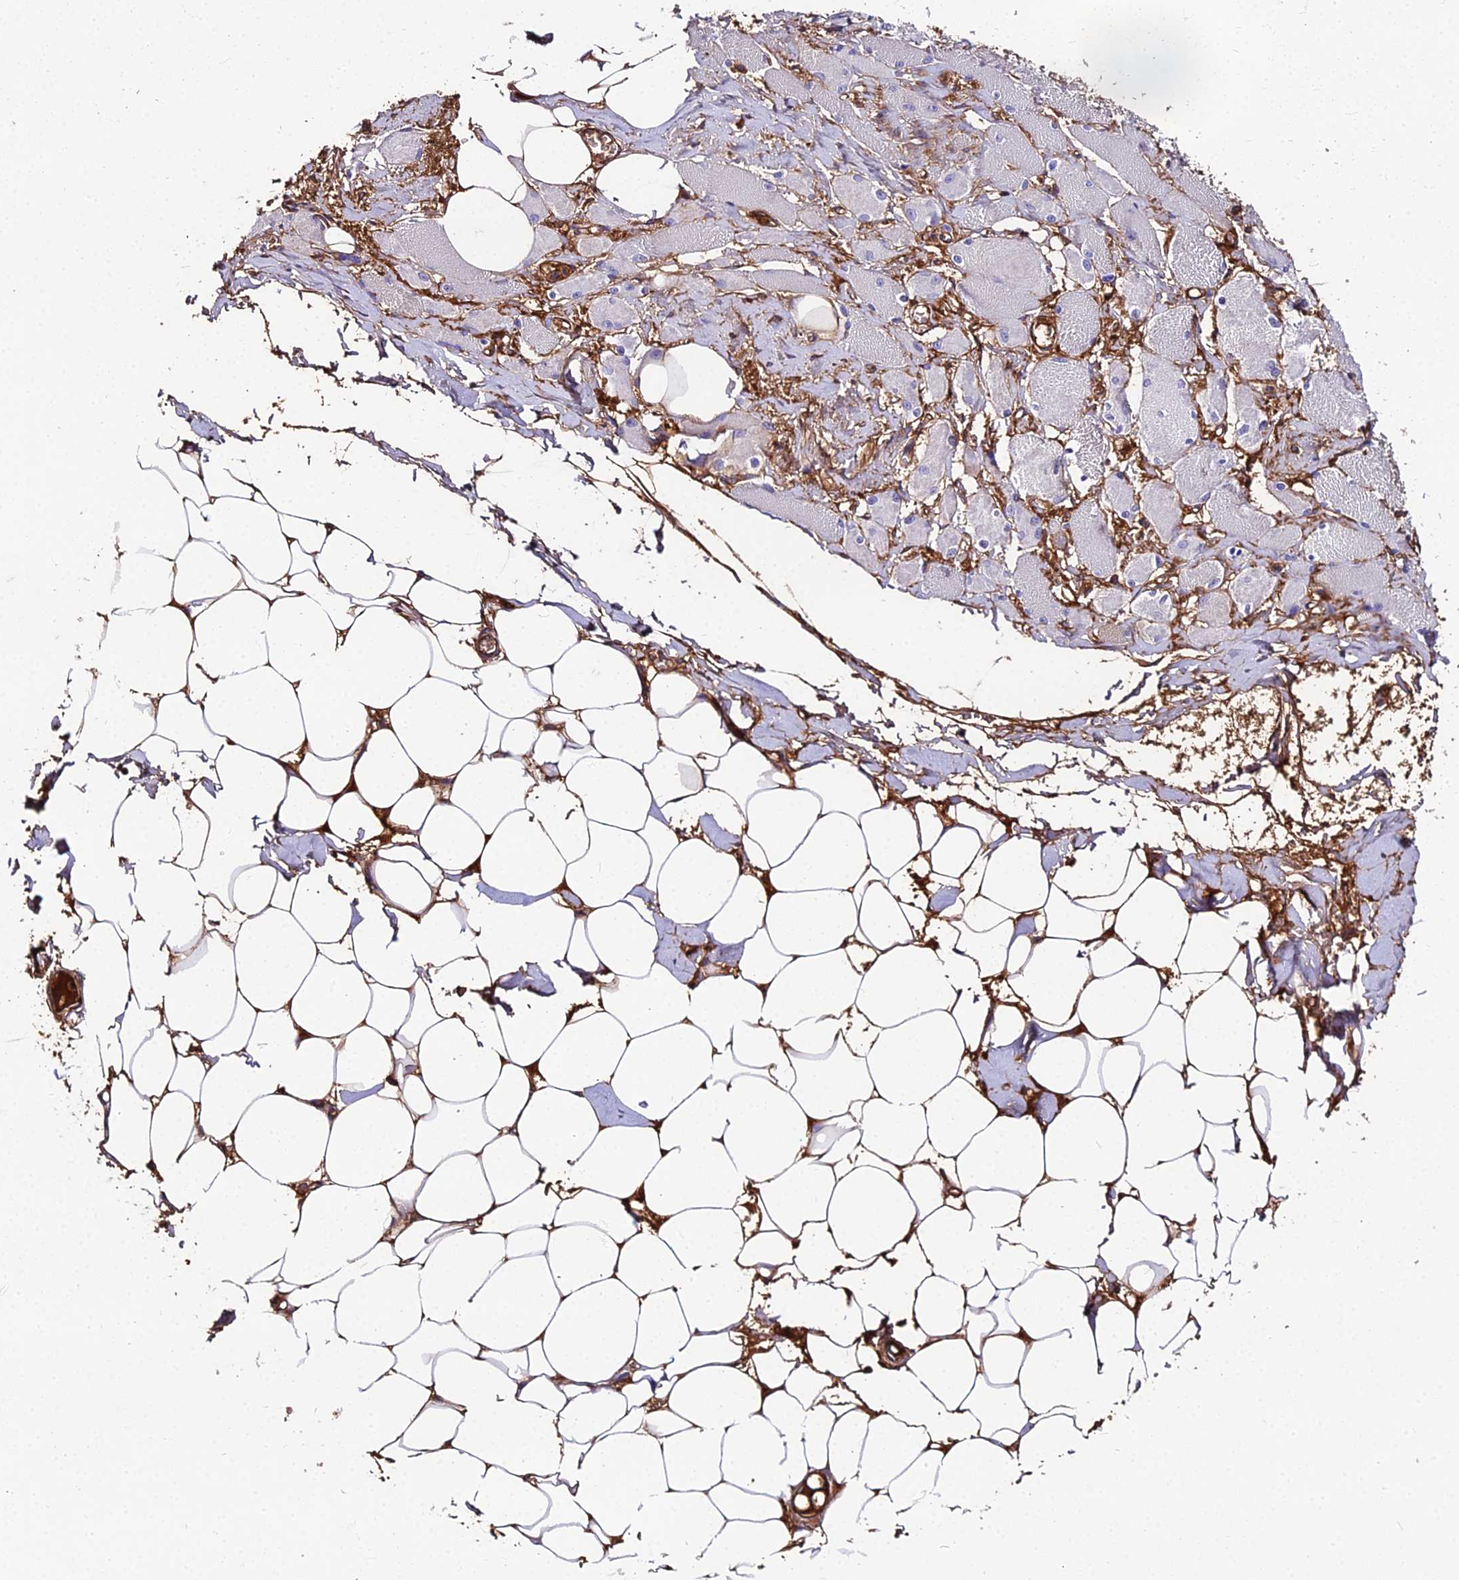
{"staining": {"intensity": "negative", "quantity": "none", "location": "none"}, "tissue": "skeletal muscle", "cell_type": "Myocytes", "image_type": "normal", "snomed": [{"axis": "morphology", "description": "Normal tissue, NOS"}, {"axis": "morphology", "description": "Basal cell carcinoma"}, {"axis": "topography", "description": "Skeletal muscle"}], "caption": "An immunohistochemistry (IHC) histopathology image of unremarkable skeletal muscle is shown. There is no staining in myocytes of skeletal muscle.", "gene": "BEX4", "patient": {"sex": "female", "age": 64}}